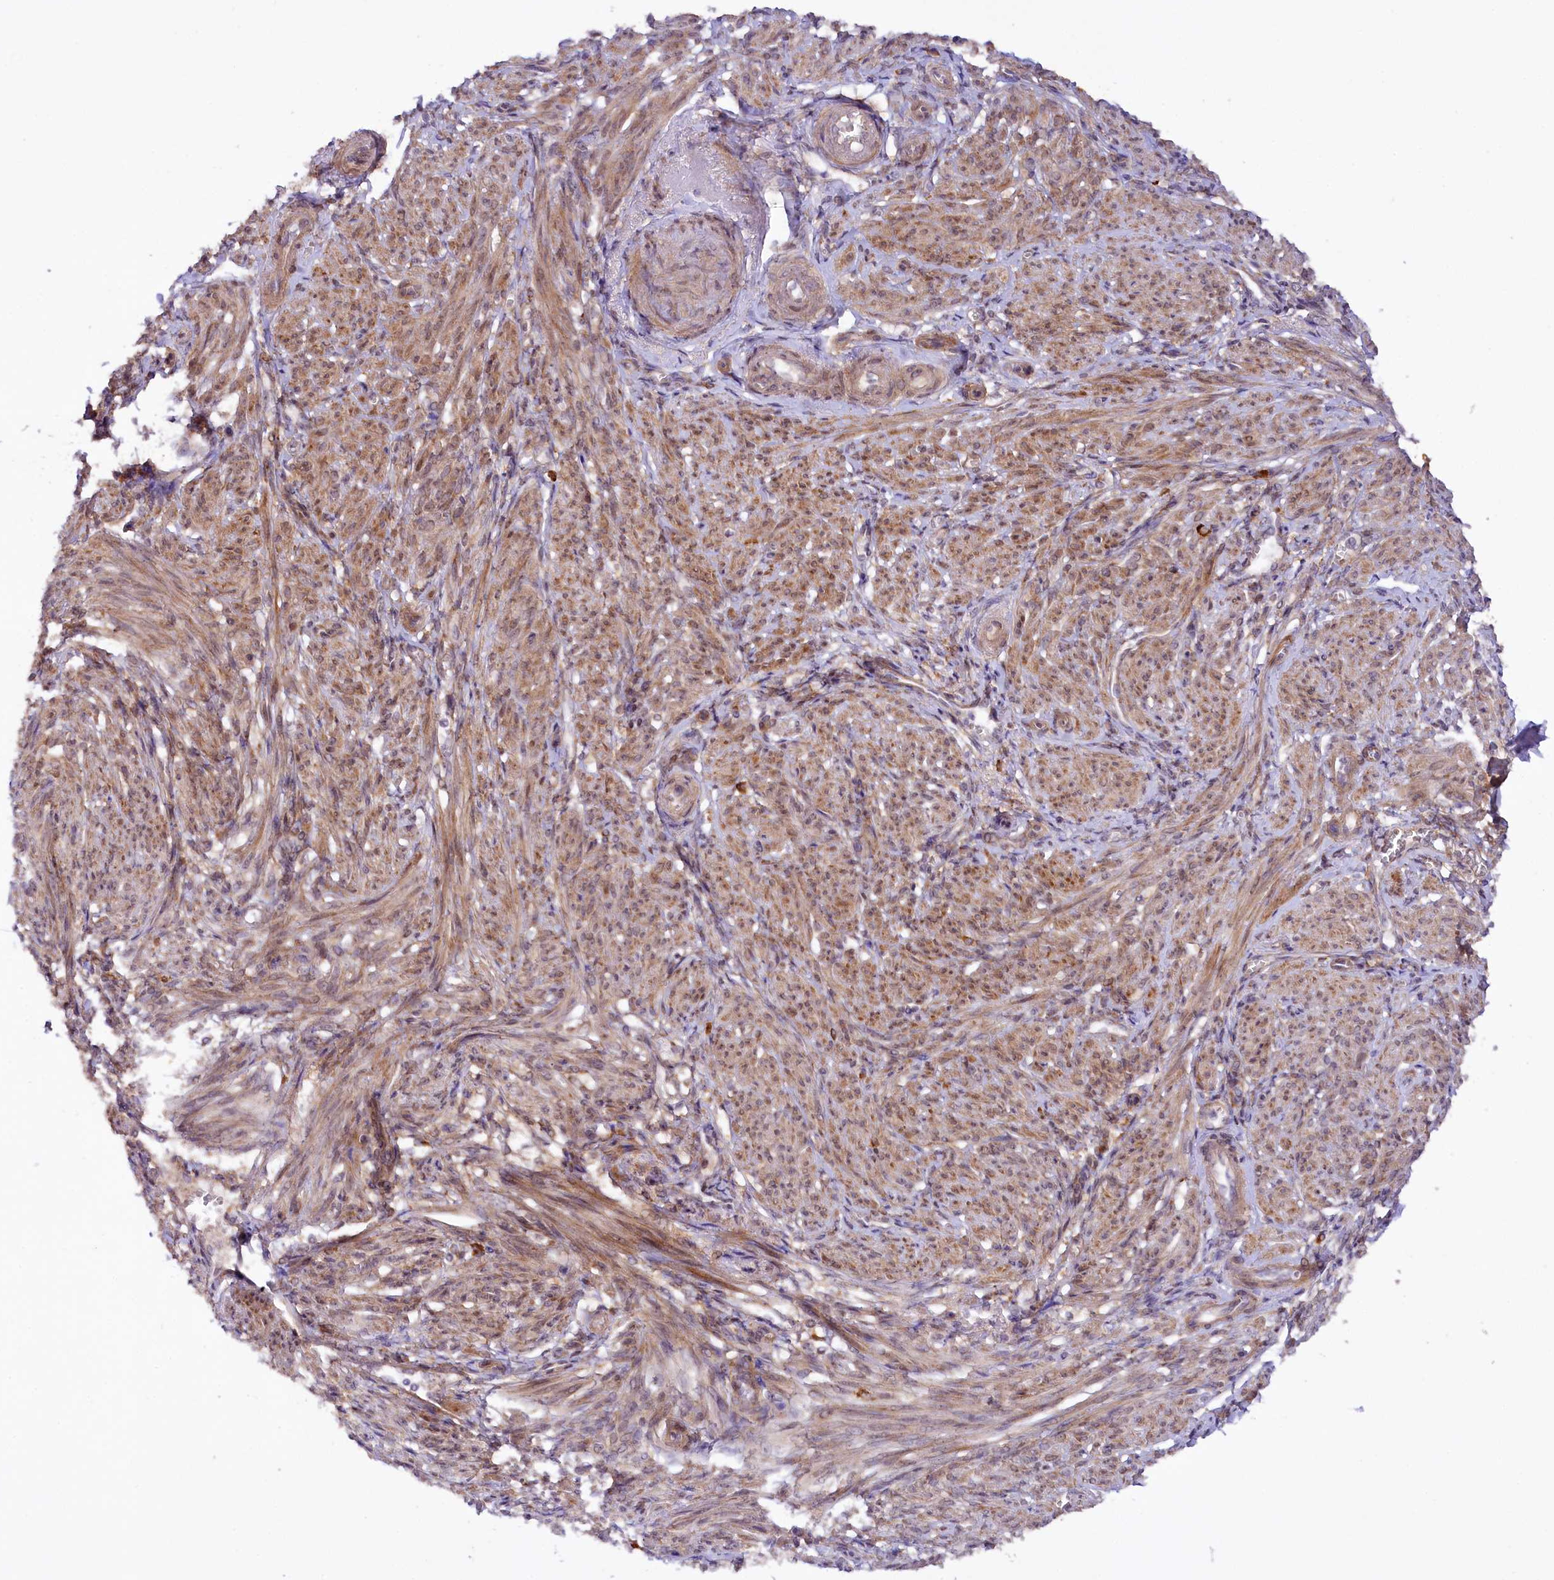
{"staining": {"intensity": "moderate", "quantity": "25%-75%", "location": "cytoplasmic/membranous,nuclear"}, "tissue": "smooth muscle", "cell_type": "Smooth muscle cells", "image_type": "normal", "snomed": [{"axis": "morphology", "description": "Normal tissue, NOS"}, {"axis": "topography", "description": "Smooth muscle"}], "caption": "This photomicrograph reveals immunohistochemistry (IHC) staining of normal human smooth muscle, with medium moderate cytoplasmic/membranous,nuclear expression in approximately 25%-75% of smooth muscle cells.", "gene": "PHLDB1", "patient": {"sex": "female", "age": 39}}